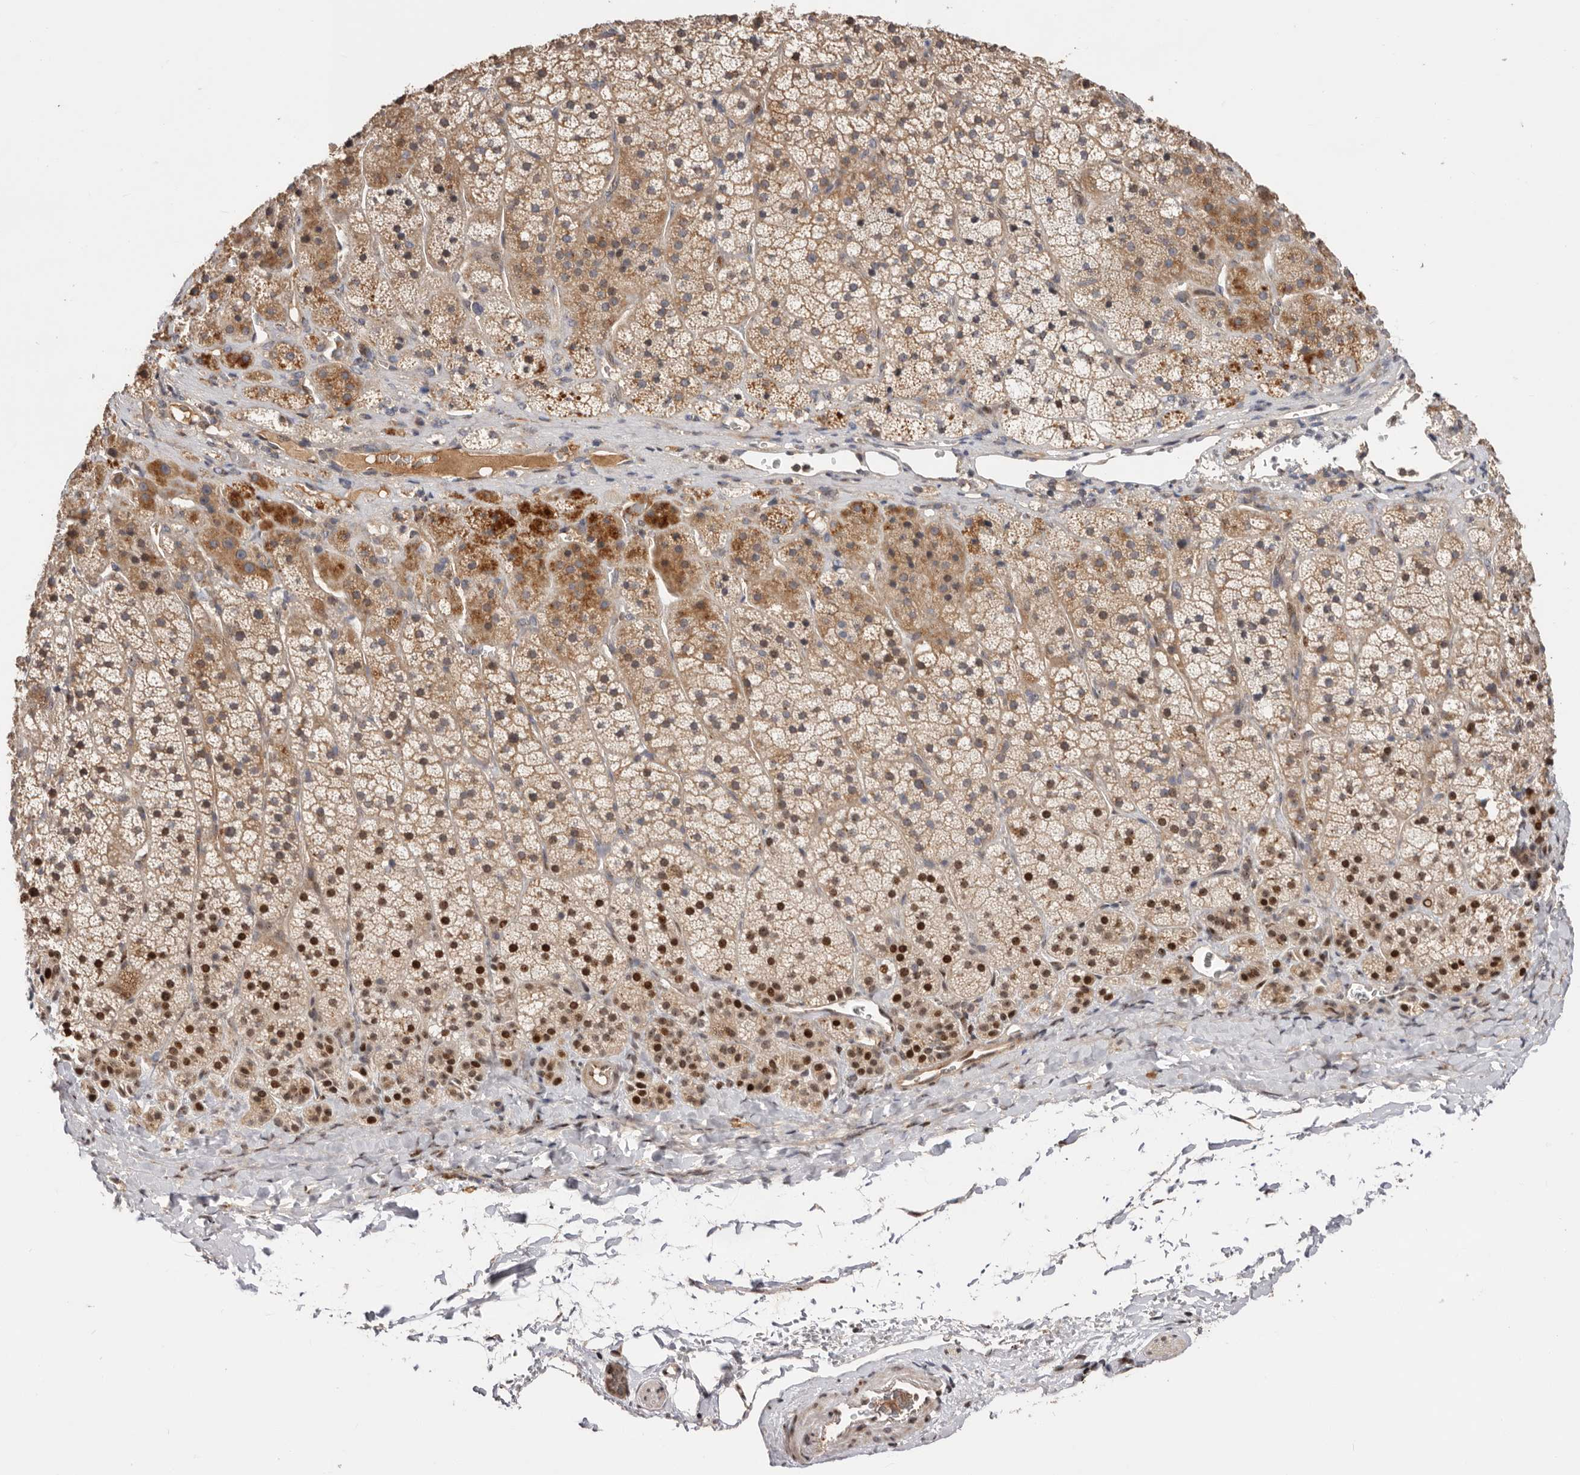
{"staining": {"intensity": "moderate", "quantity": "25%-75%", "location": "cytoplasmic/membranous,nuclear"}, "tissue": "adrenal gland", "cell_type": "Glandular cells", "image_type": "normal", "snomed": [{"axis": "morphology", "description": "Normal tissue, NOS"}, {"axis": "topography", "description": "Adrenal gland"}], "caption": "Protein expression analysis of unremarkable human adrenal gland reveals moderate cytoplasmic/membranous,nuclear positivity in about 25%-75% of glandular cells. Nuclei are stained in blue.", "gene": "DOP1A", "patient": {"sex": "female", "age": 44}}